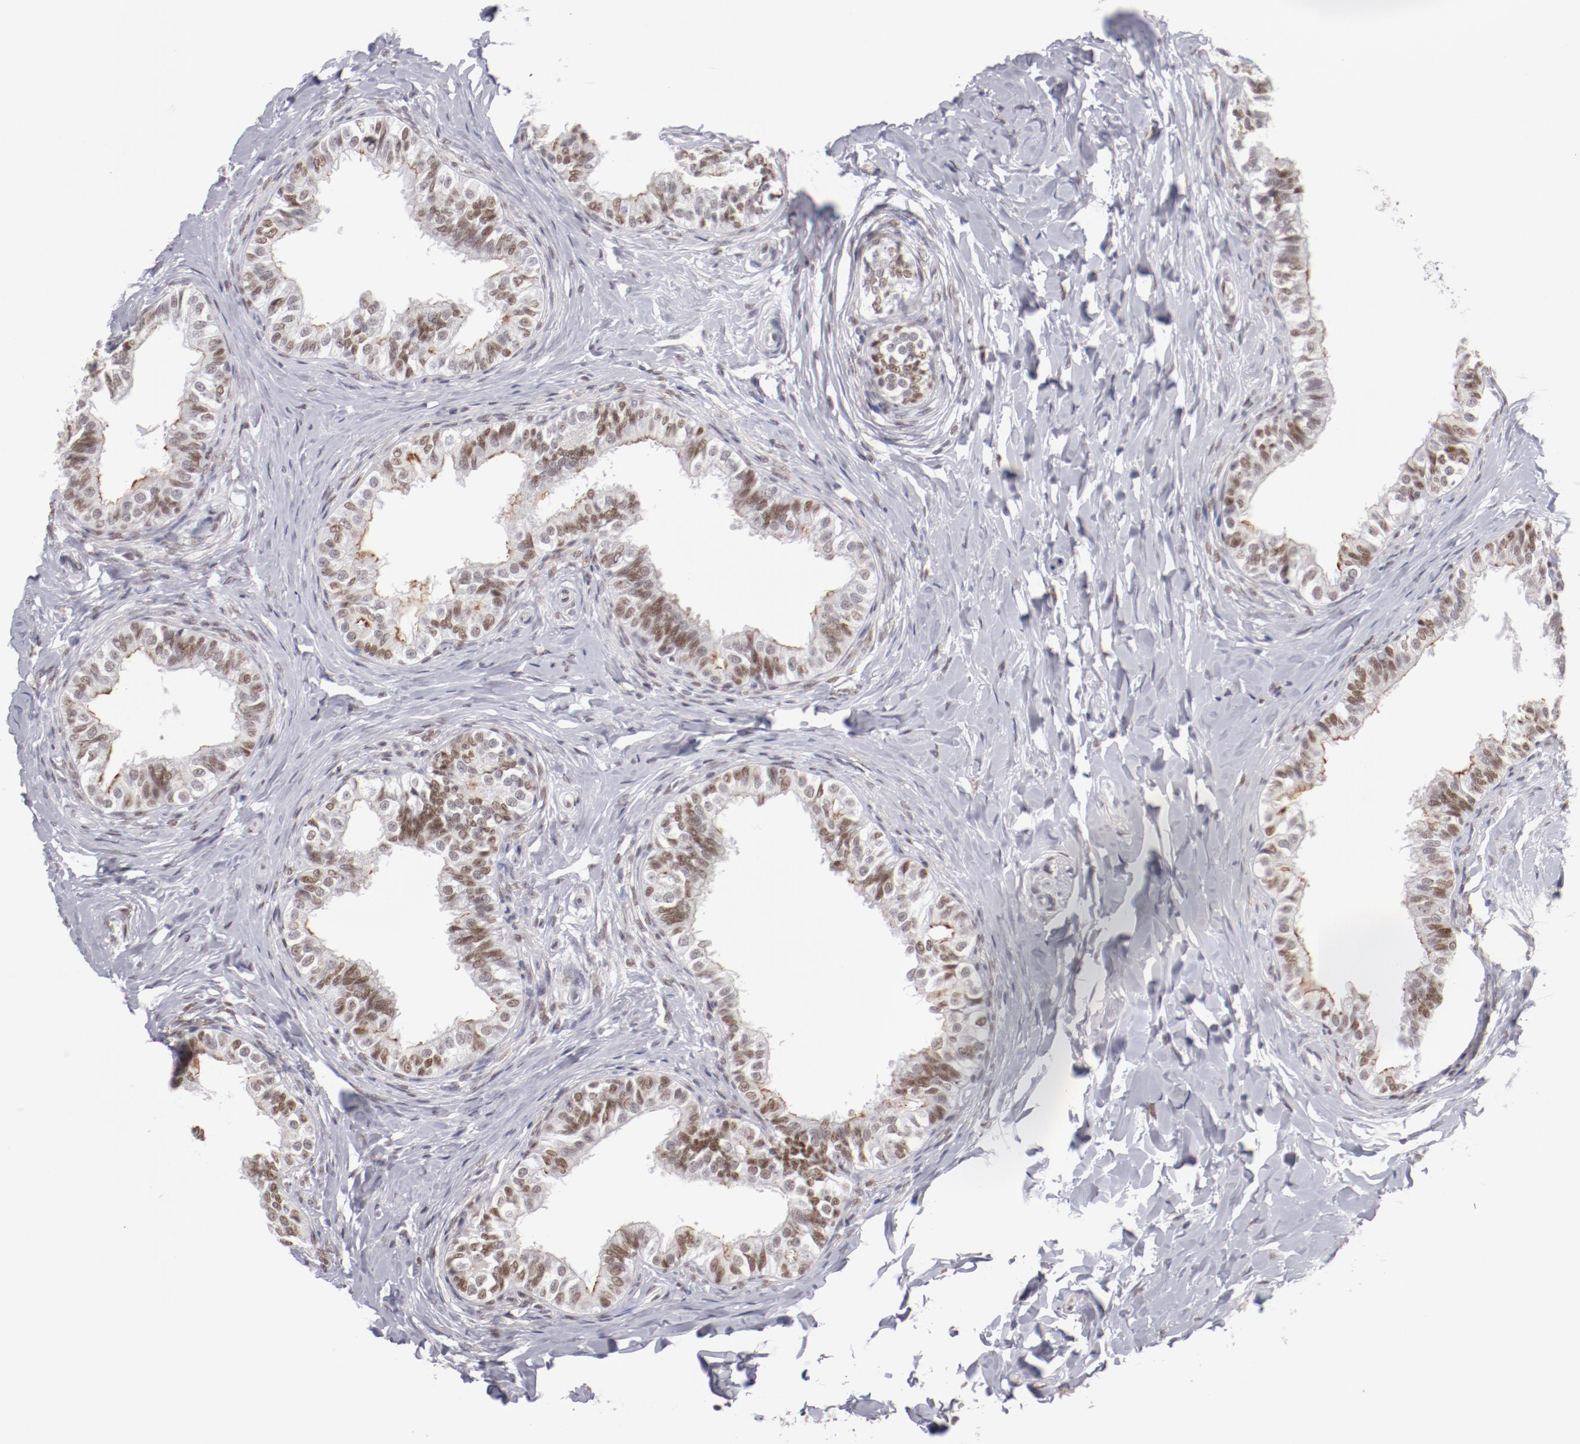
{"staining": {"intensity": "weak", "quantity": ">75%", "location": "nuclear"}, "tissue": "epididymis", "cell_type": "Glandular cells", "image_type": "normal", "snomed": [{"axis": "morphology", "description": "Normal tissue, NOS"}, {"axis": "topography", "description": "Soft tissue"}, {"axis": "topography", "description": "Epididymis"}], "caption": "An immunohistochemistry (IHC) image of benign tissue is shown. Protein staining in brown highlights weak nuclear positivity in epididymis within glandular cells. Ihc stains the protein of interest in brown and the nuclei are stained blue.", "gene": "TFAP4", "patient": {"sex": "male", "age": 26}}